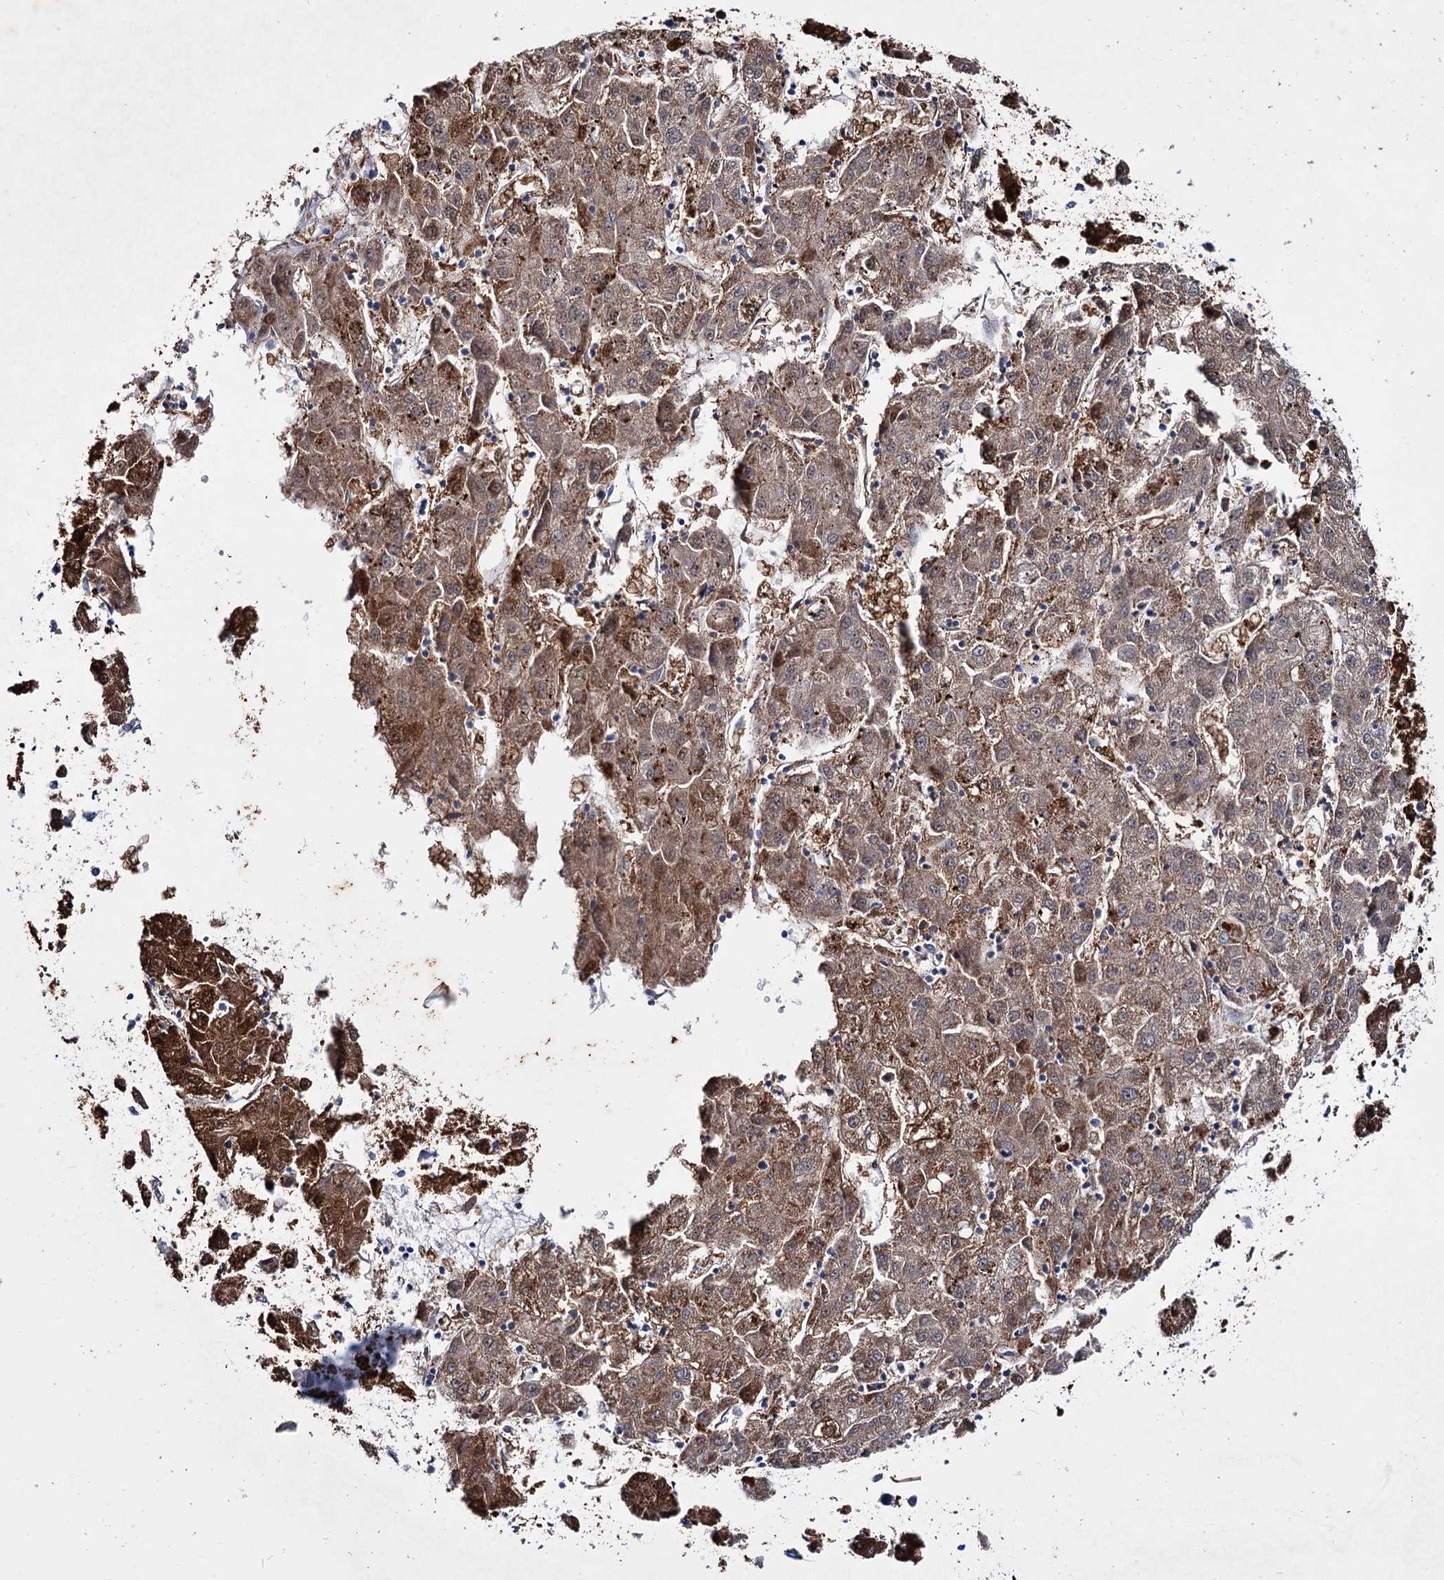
{"staining": {"intensity": "strong", "quantity": "25%-75%", "location": "cytoplasmic/membranous,nuclear"}, "tissue": "liver cancer", "cell_type": "Tumor cells", "image_type": "cancer", "snomed": [{"axis": "morphology", "description": "Carcinoma, Hepatocellular, NOS"}, {"axis": "topography", "description": "Liver"}], "caption": "Protein analysis of liver cancer (hepatocellular carcinoma) tissue shows strong cytoplasmic/membranous and nuclear staining in about 25%-75% of tumor cells.", "gene": "LYZL4", "patient": {"sex": "male", "age": 72}}